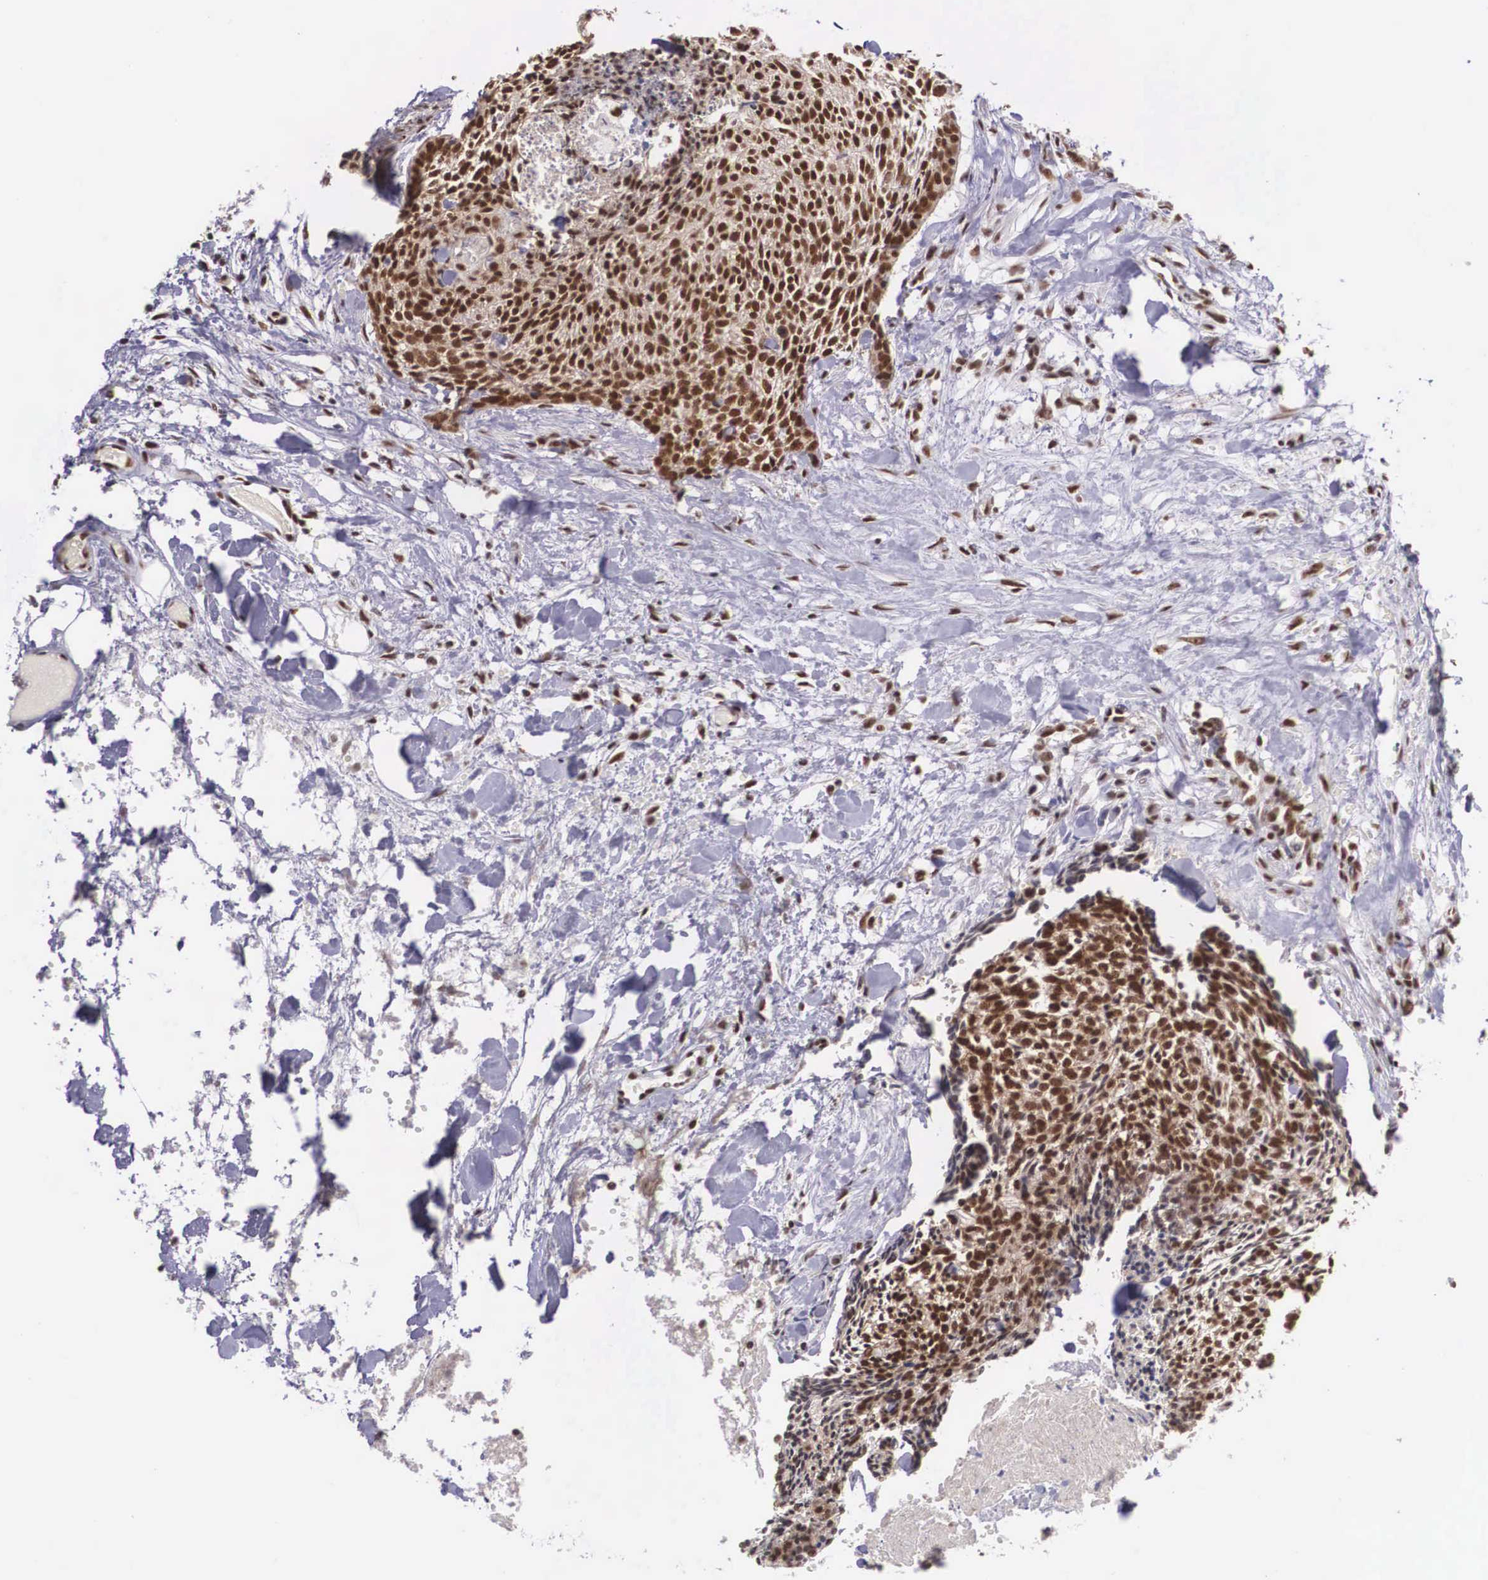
{"staining": {"intensity": "strong", "quantity": ">75%", "location": "cytoplasmic/membranous,nuclear"}, "tissue": "head and neck cancer", "cell_type": "Tumor cells", "image_type": "cancer", "snomed": [{"axis": "morphology", "description": "Squamous cell carcinoma, NOS"}, {"axis": "topography", "description": "Salivary gland"}, {"axis": "topography", "description": "Head-Neck"}], "caption": "Tumor cells show strong cytoplasmic/membranous and nuclear expression in about >75% of cells in head and neck cancer (squamous cell carcinoma).", "gene": "POLR2F", "patient": {"sex": "male", "age": 70}}